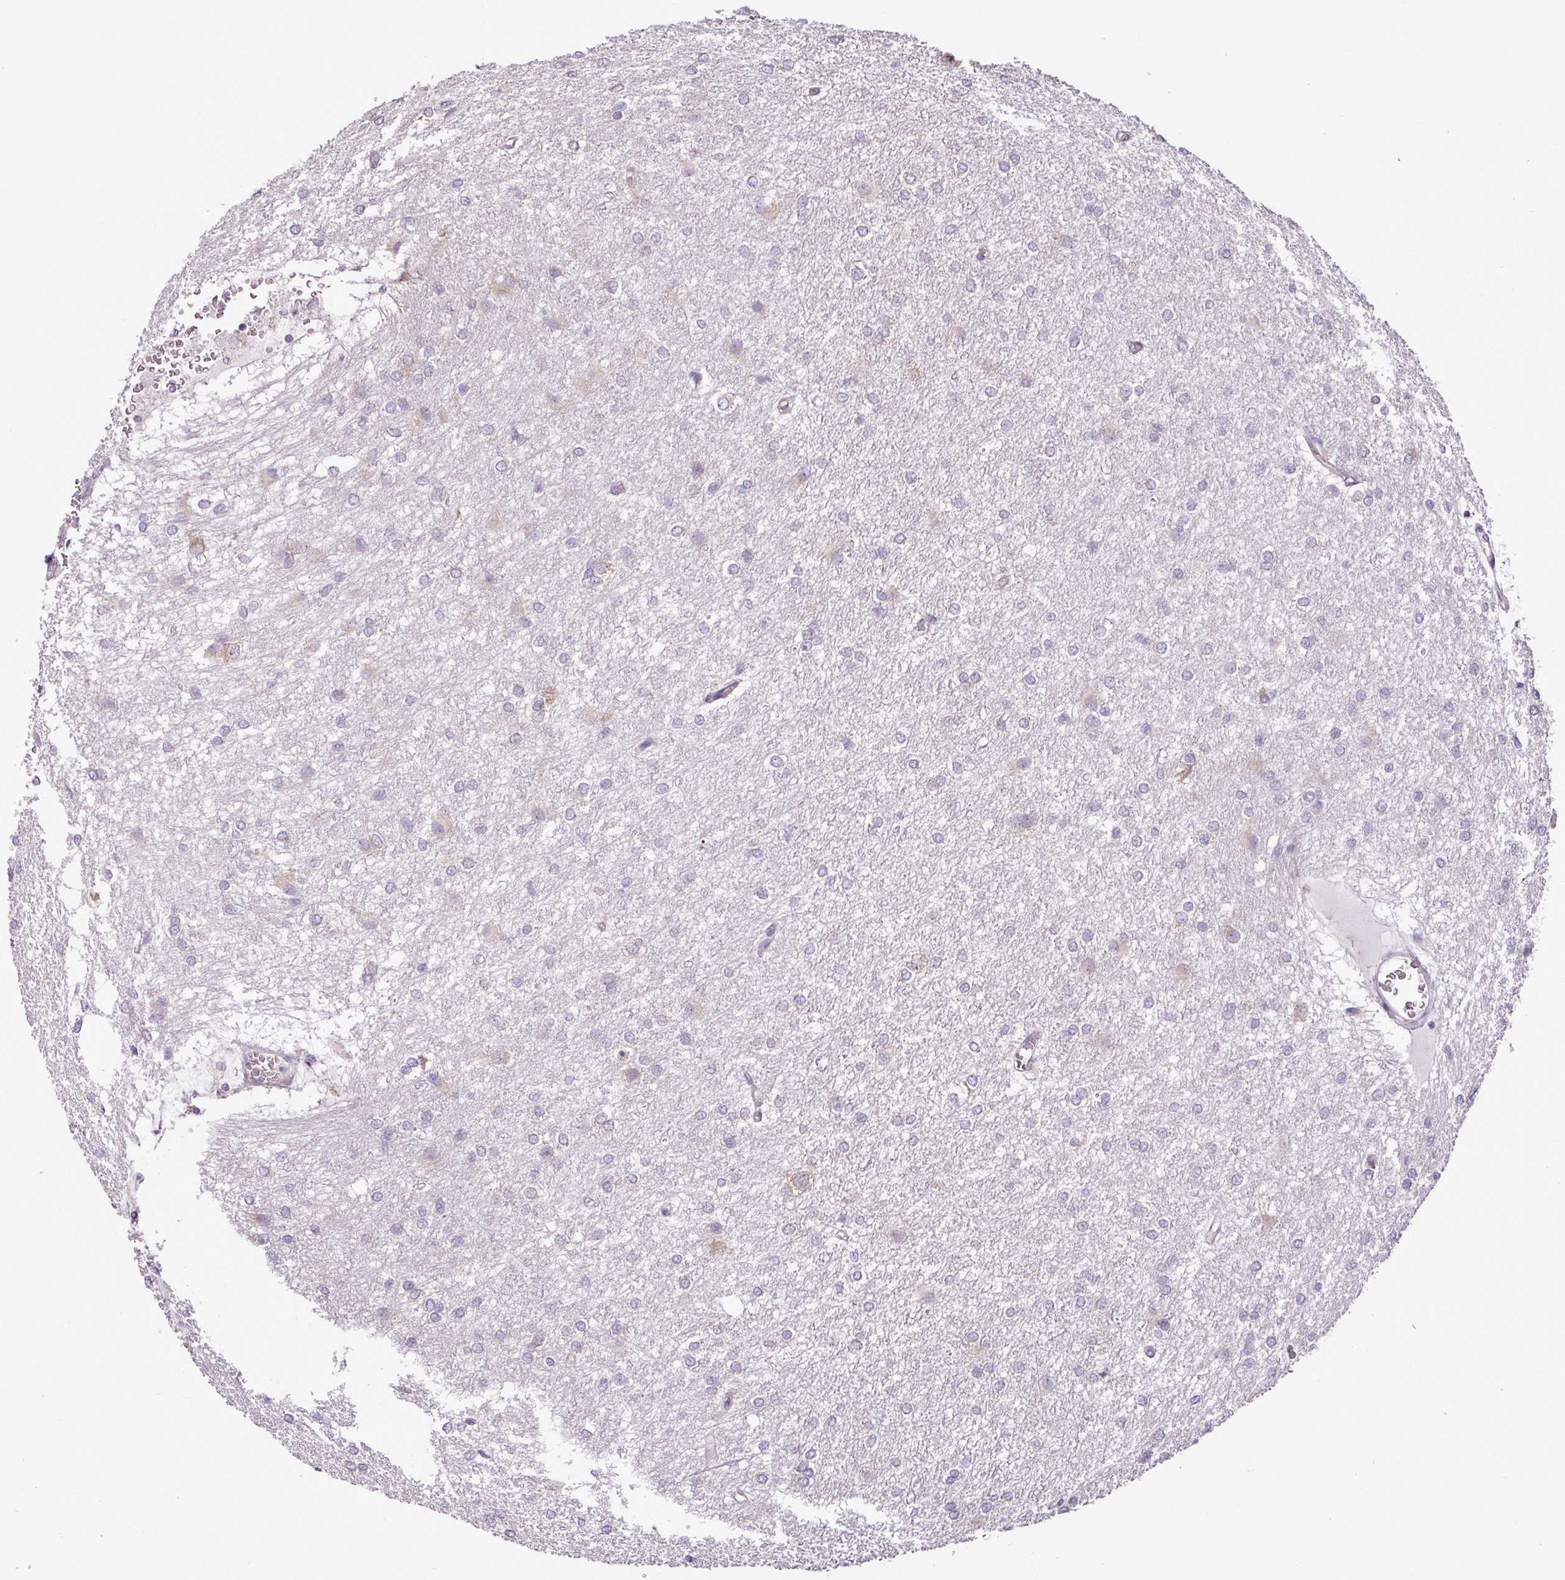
{"staining": {"intensity": "negative", "quantity": "none", "location": "none"}, "tissue": "glioma", "cell_type": "Tumor cells", "image_type": "cancer", "snomed": [{"axis": "morphology", "description": "Glioma, malignant, High grade"}, {"axis": "topography", "description": "Brain"}], "caption": "Tumor cells are negative for brown protein staining in glioma.", "gene": "RPL13", "patient": {"sex": "female", "age": 50}}